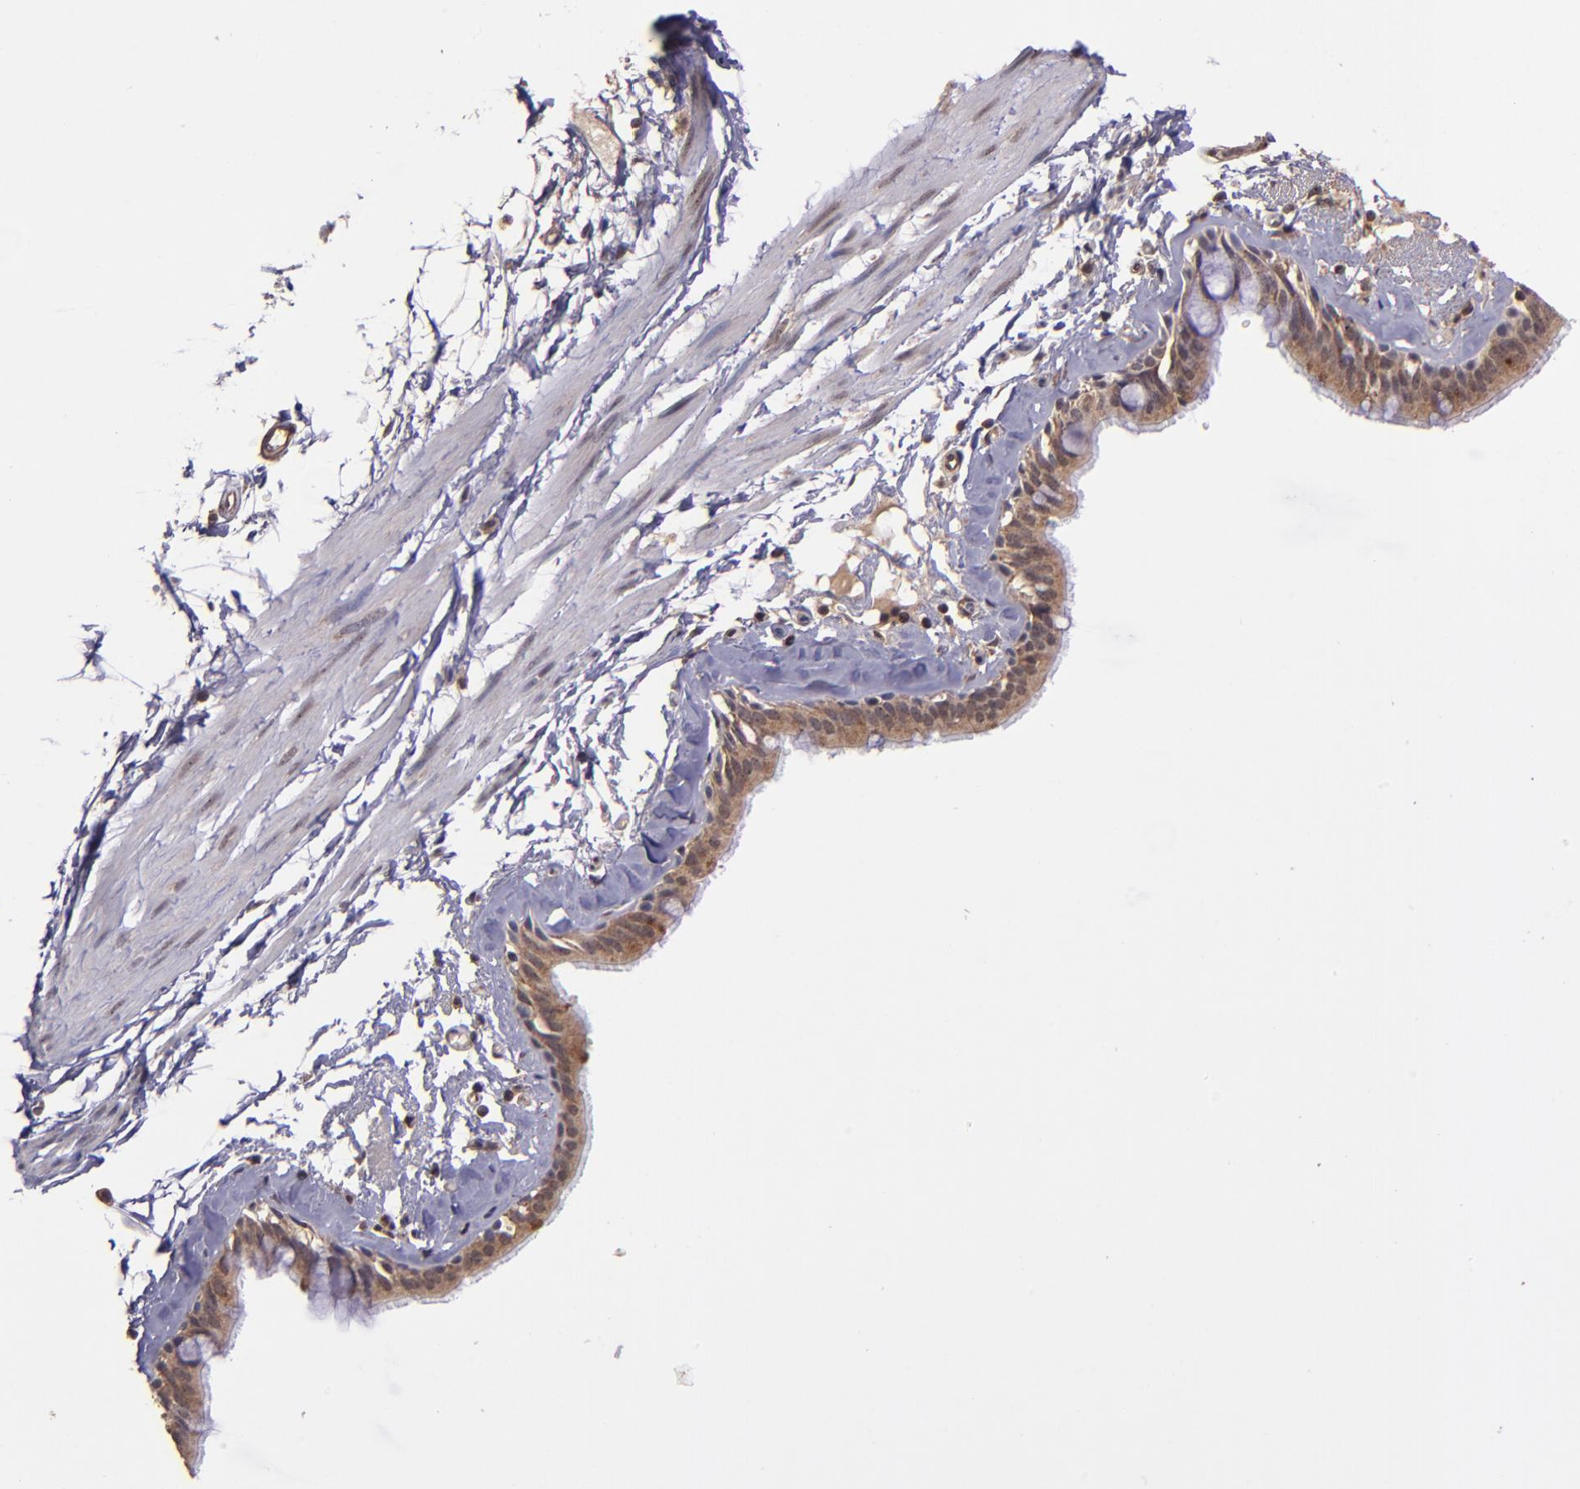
{"staining": {"intensity": "strong", "quantity": ">75%", "location": "cytoplasmic/membranous"}, "tissue": "bronchus", "cell_type": "Respiratory epithelial cells", "image_type": "normal", "snomed": [{"axis": "morphology", "description": "Normal tissue, NOS"}, {"axis": "topography", "description": "Bronchus"}, {"axis": "topography", "description": "Lung"}], "caption": "Immunohistochemistry (DAB) staining of benign bronchus demonstrates strong cytoplasmic/membranous protein staining in approximately >75% of respiratory epithelial cells. Using DAB (3,3'-diaminobenzidine) (brown) and hematoxylin (blue) stains, captured at high magnification using brightfield microscopy.", "gene": "USP51", "patient": {"sex": "female", "age": 56}}